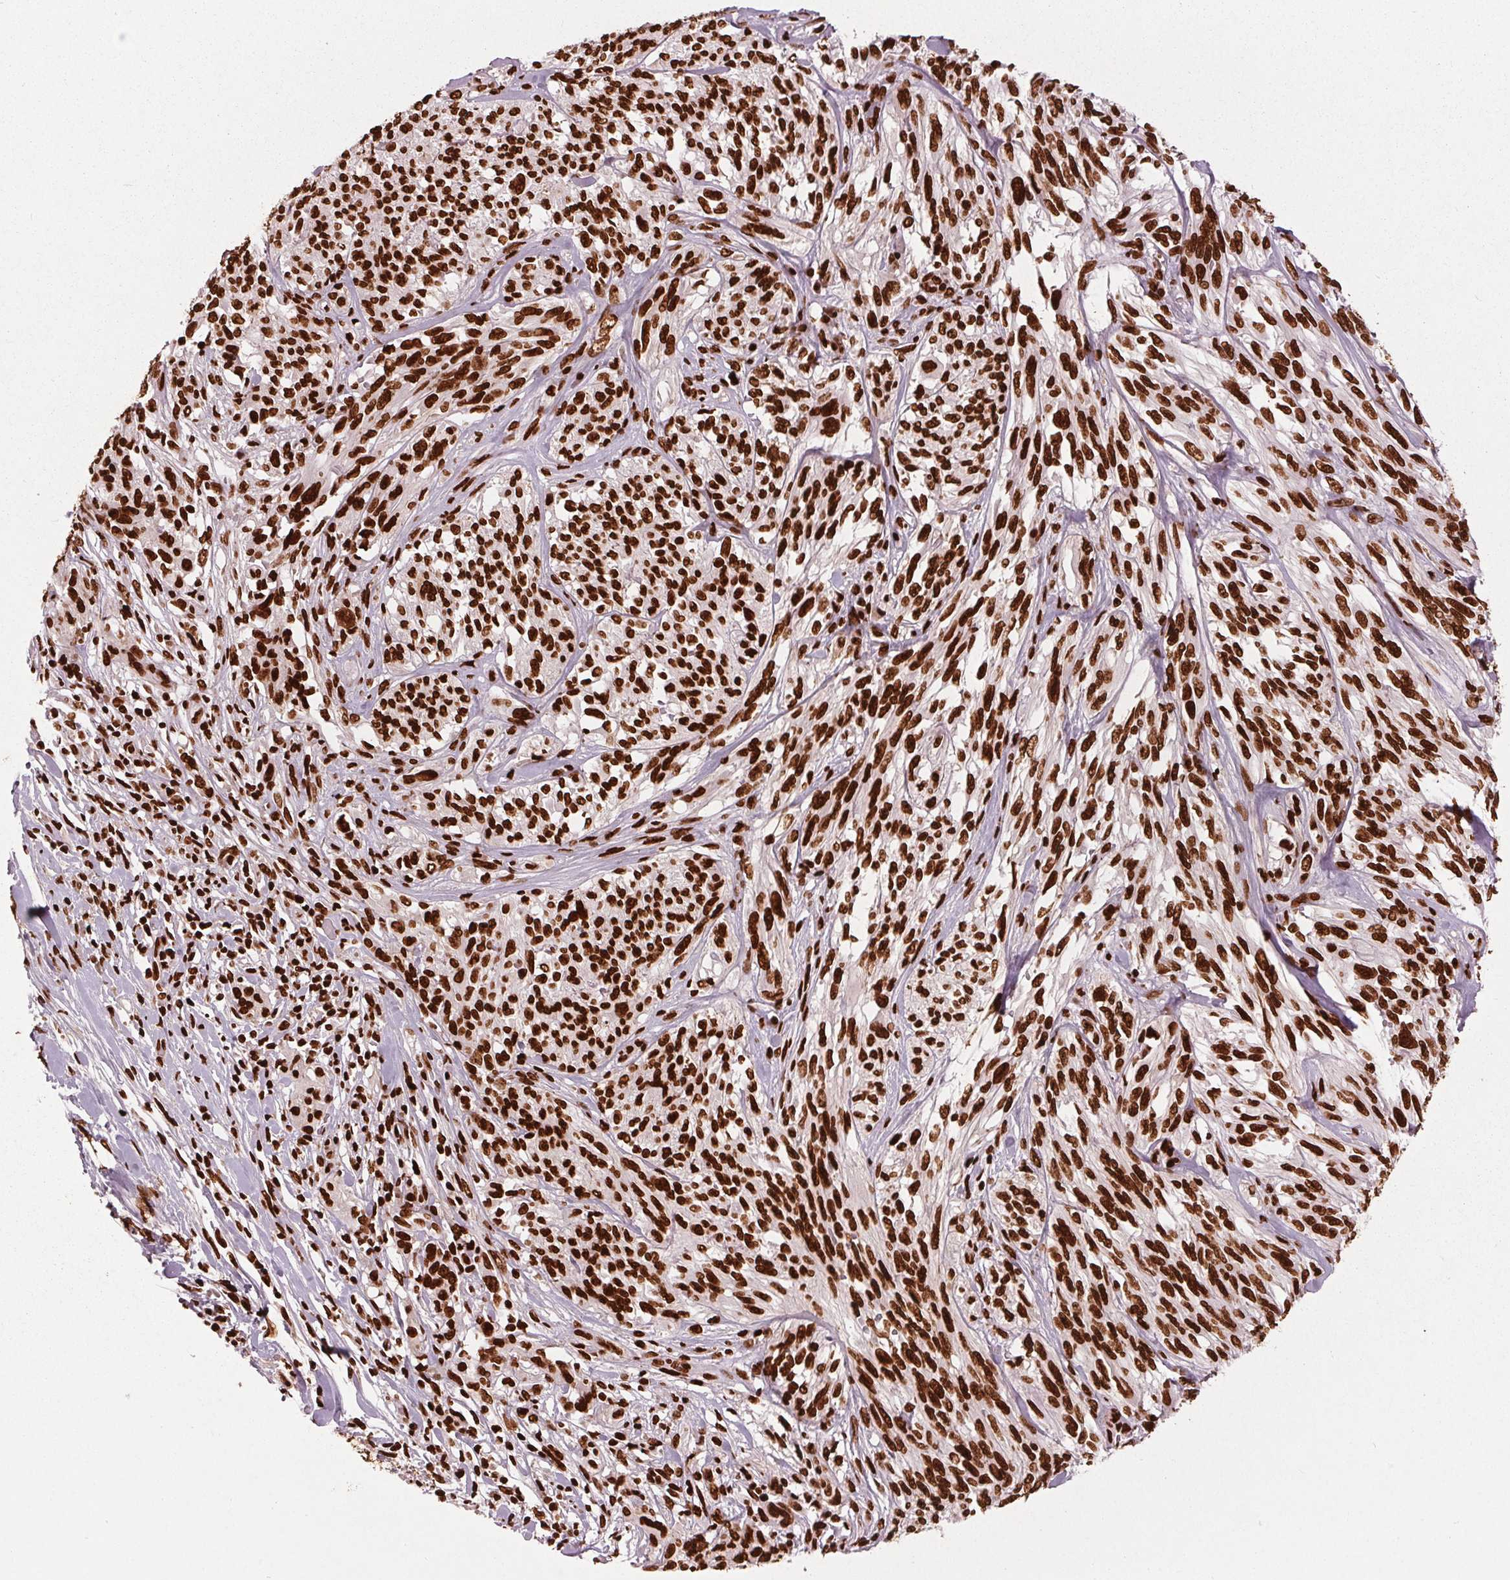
{"staining": {"intensity": "strong", "quantity": ">75%", "location": "nuclear"}, "tissue": "melanoma", "cell_type": "Tumor cells", "image_type": "cancer", "snomed": [{"axis": "morphology", "description": "Malignant melanoma, NOS"}, {"axis": "topography", "description": "Skin"}], "caption": "A brown stain shows strong nuclear positivity of a protein in melanoma tumor cells.", "gene": "BRD4", "patient": {"sex": "female", "age": 91}}